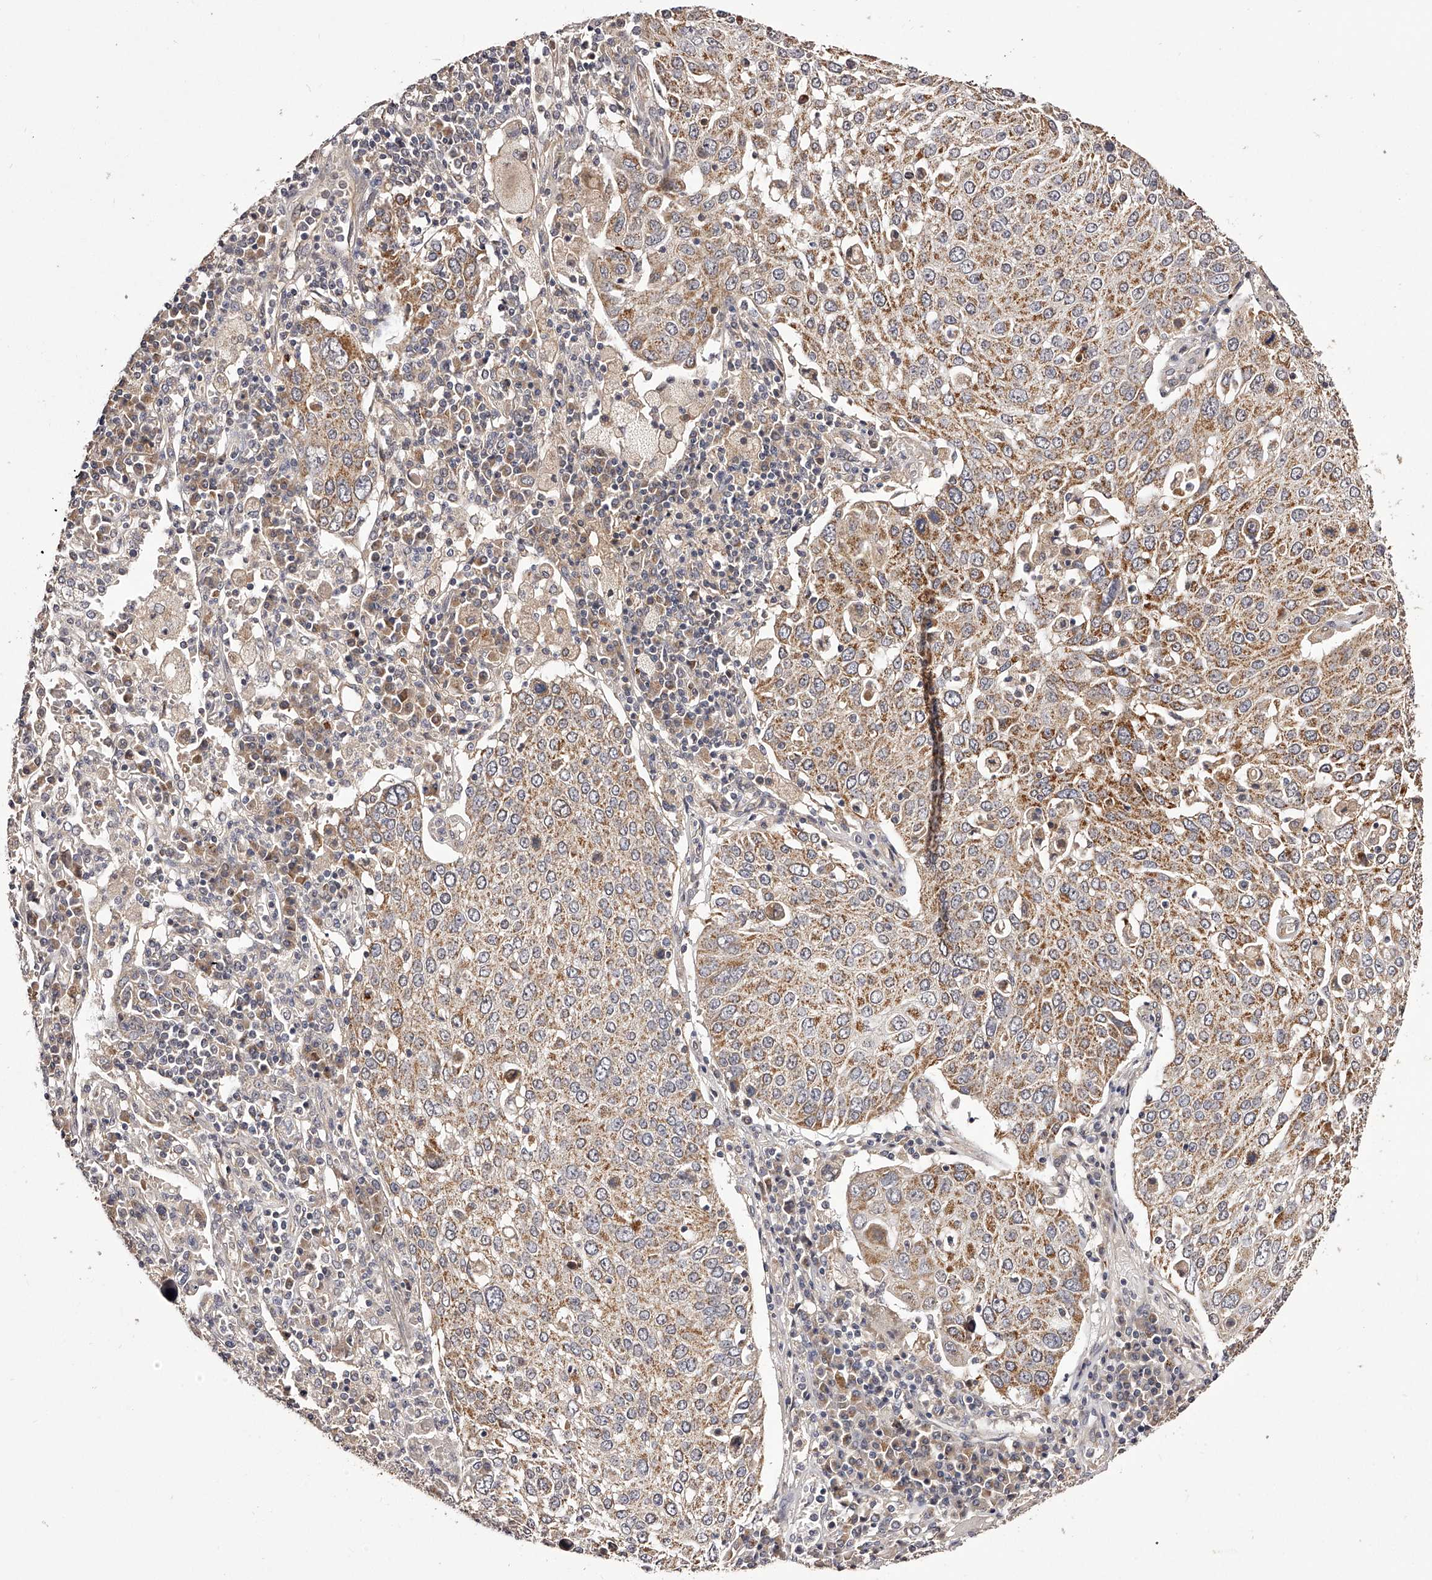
{"staining": {"intensity": "moderate", "quantity": ">75%", "location": "cytoplasmic/membranous"}, "tissue": "lung cancer", "cell_type": "Tumor cells", "image_type": "cancer", "snomed": [{"axis": "morphology", "description": "Squamous cell carcinoma, NOS"}, {"axis": "topography", "description": "Lung"}], "caption": "Human lung cancer stained for a protein (brown) shows moderate cytoplasmic/membranous positive positivity in approximately >75% of tumor cells.", "gene": "ODF2L", "patient": {"sex": "male", "age": 65}}